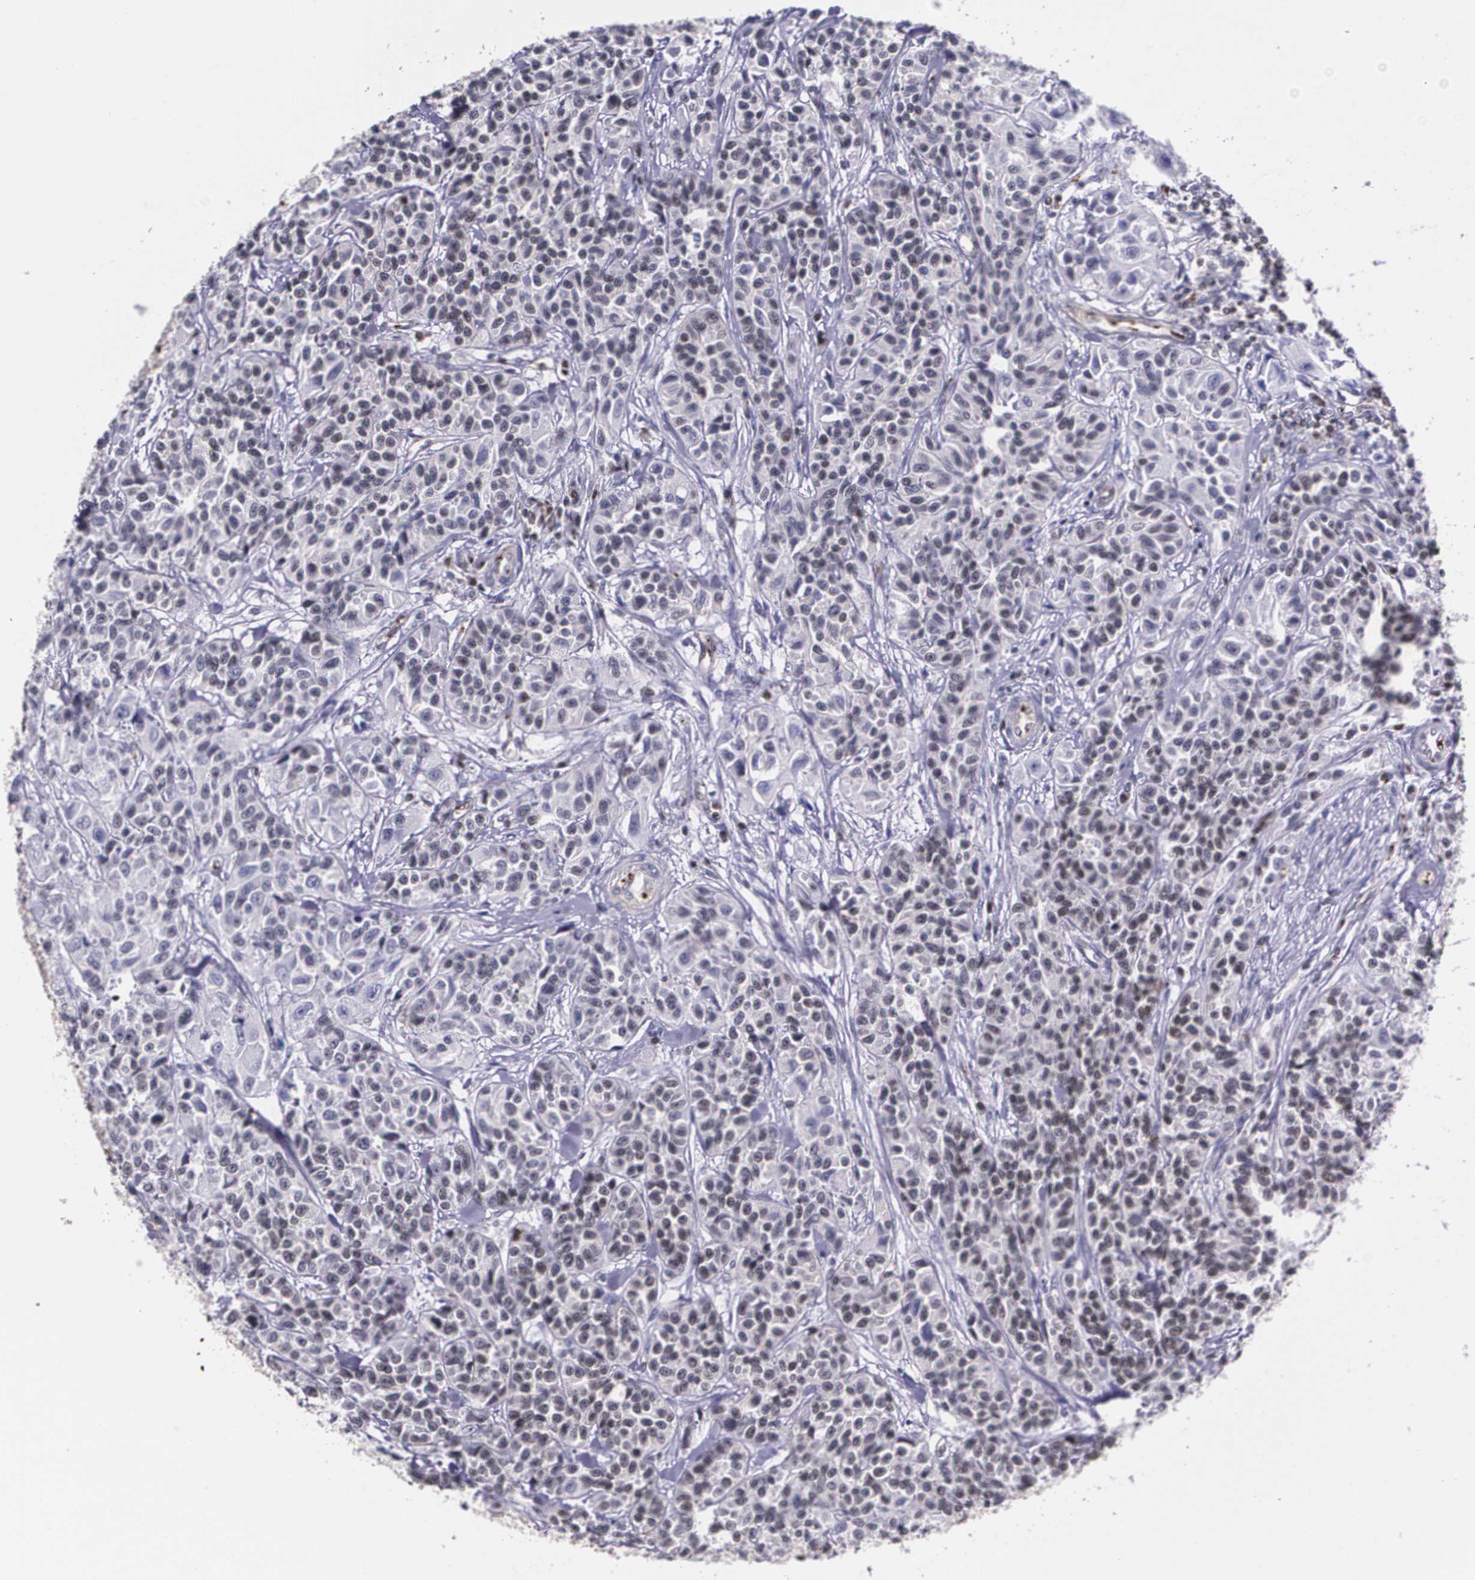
{"staining": {"intensity": "negative", "quantity": "none", "location": "none"}, "tissue": "urothelial cancer", "cell_type": "Tumor cells", "image_type": "cancer", "snomed": [{"axis": "morphology", "description": "Urothelial carcinoma, High grade"}, {"axis": "topography", "description": "Urinary bladder"}], "caption": "This image is of urothelial cancer stained with immunohistochemistry (IHC) to label a protein in brown with the nuclei are counter-stained blue. There is no expression in tumor cells.", "gene": "MGMT", "patient": {"sex": "female", "age": 81}}